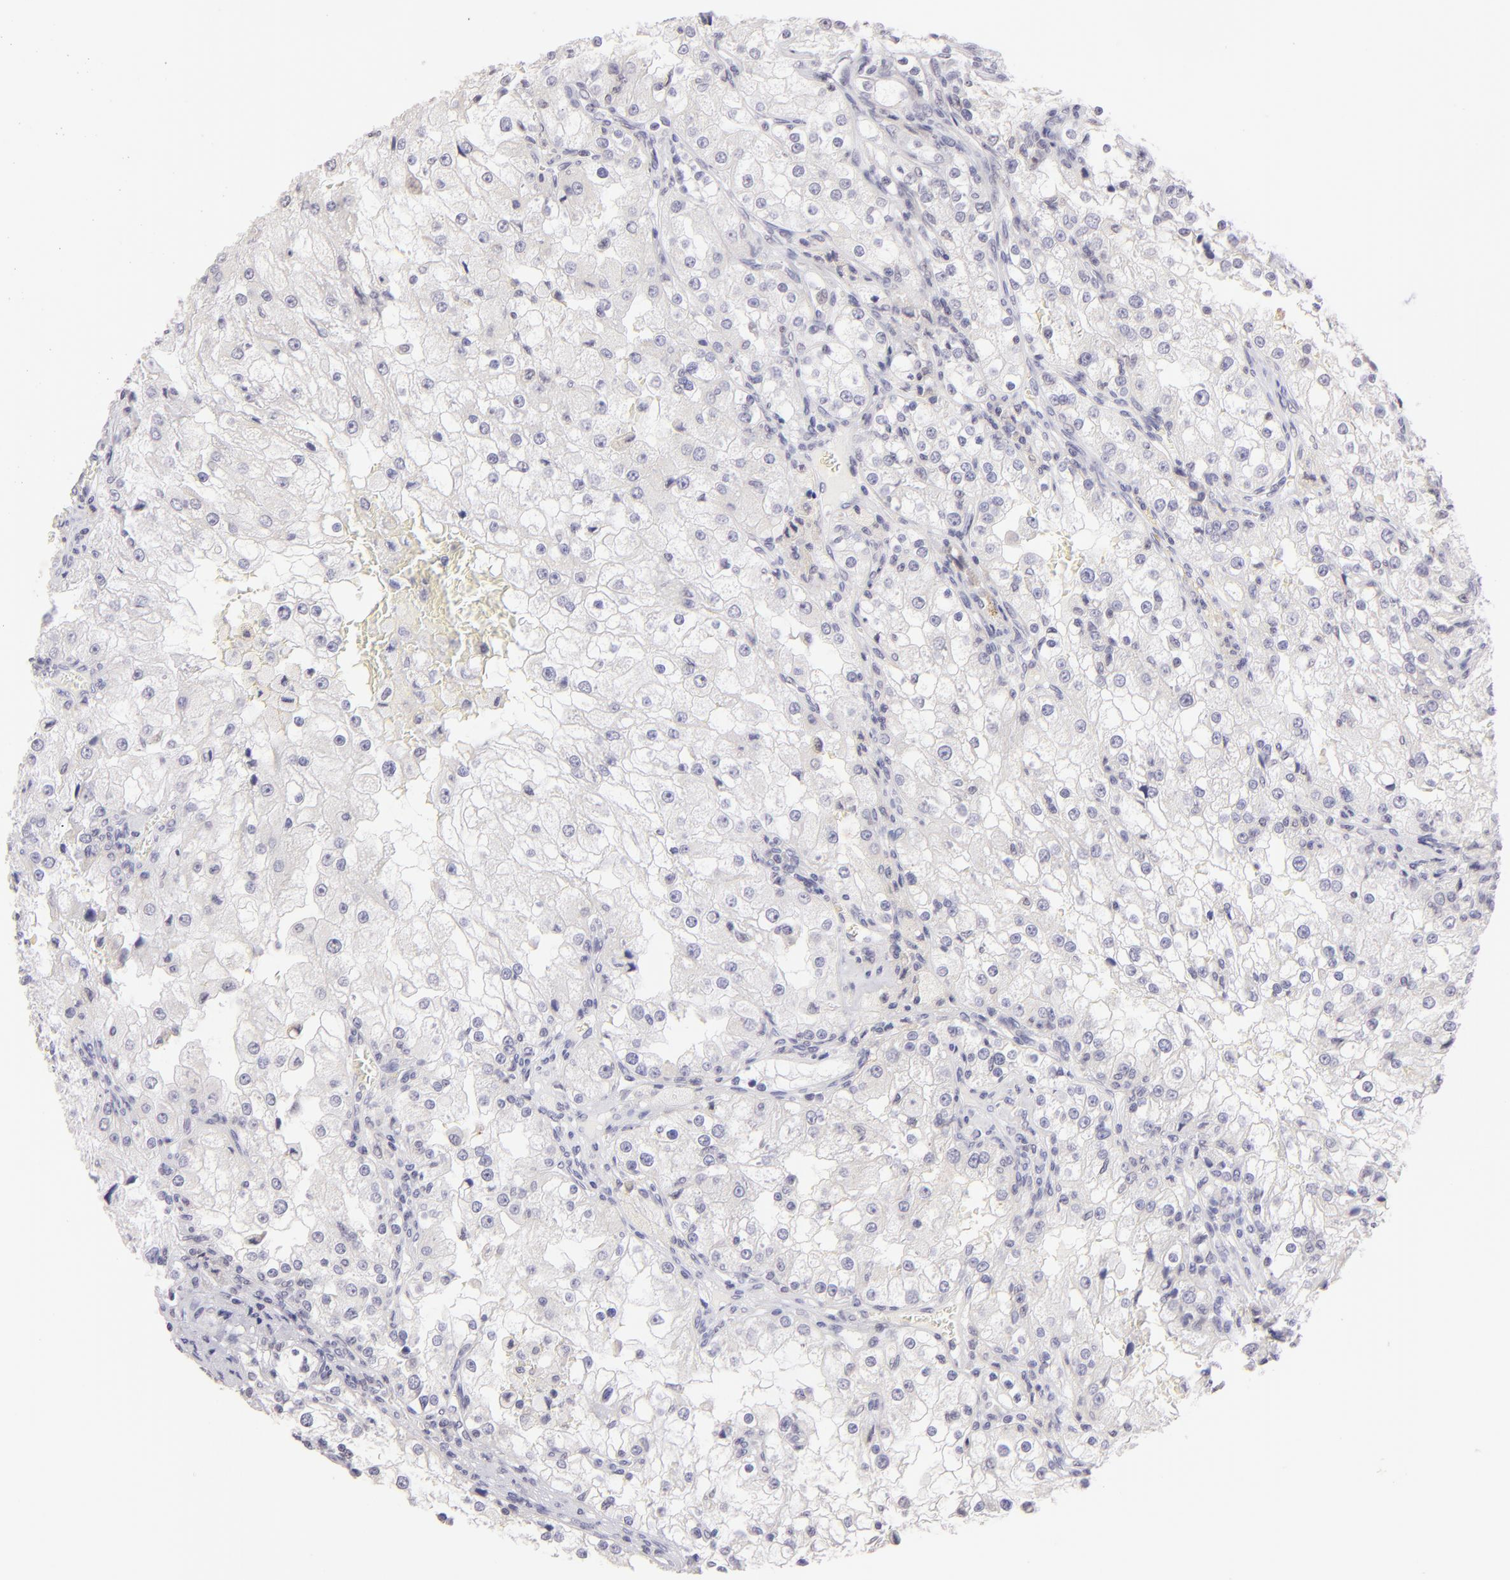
{"staining": {"intensity": "negative", "quantity": "none", "location": "none"}, "tissue": "renal cancer", "cell_type": "Tumor cells", "image_type": "cancer", "snomed": [{"axis": "morphology", "description": "Adenocarcinoma, NOS"}, {"axis": "topography", "description": "Kidney"}], "caption": "Tumor cells are negative for protein expression in human renal cancer.", "gene": "MAGEA1", "patient": {"sex": "female", "age": 74}}